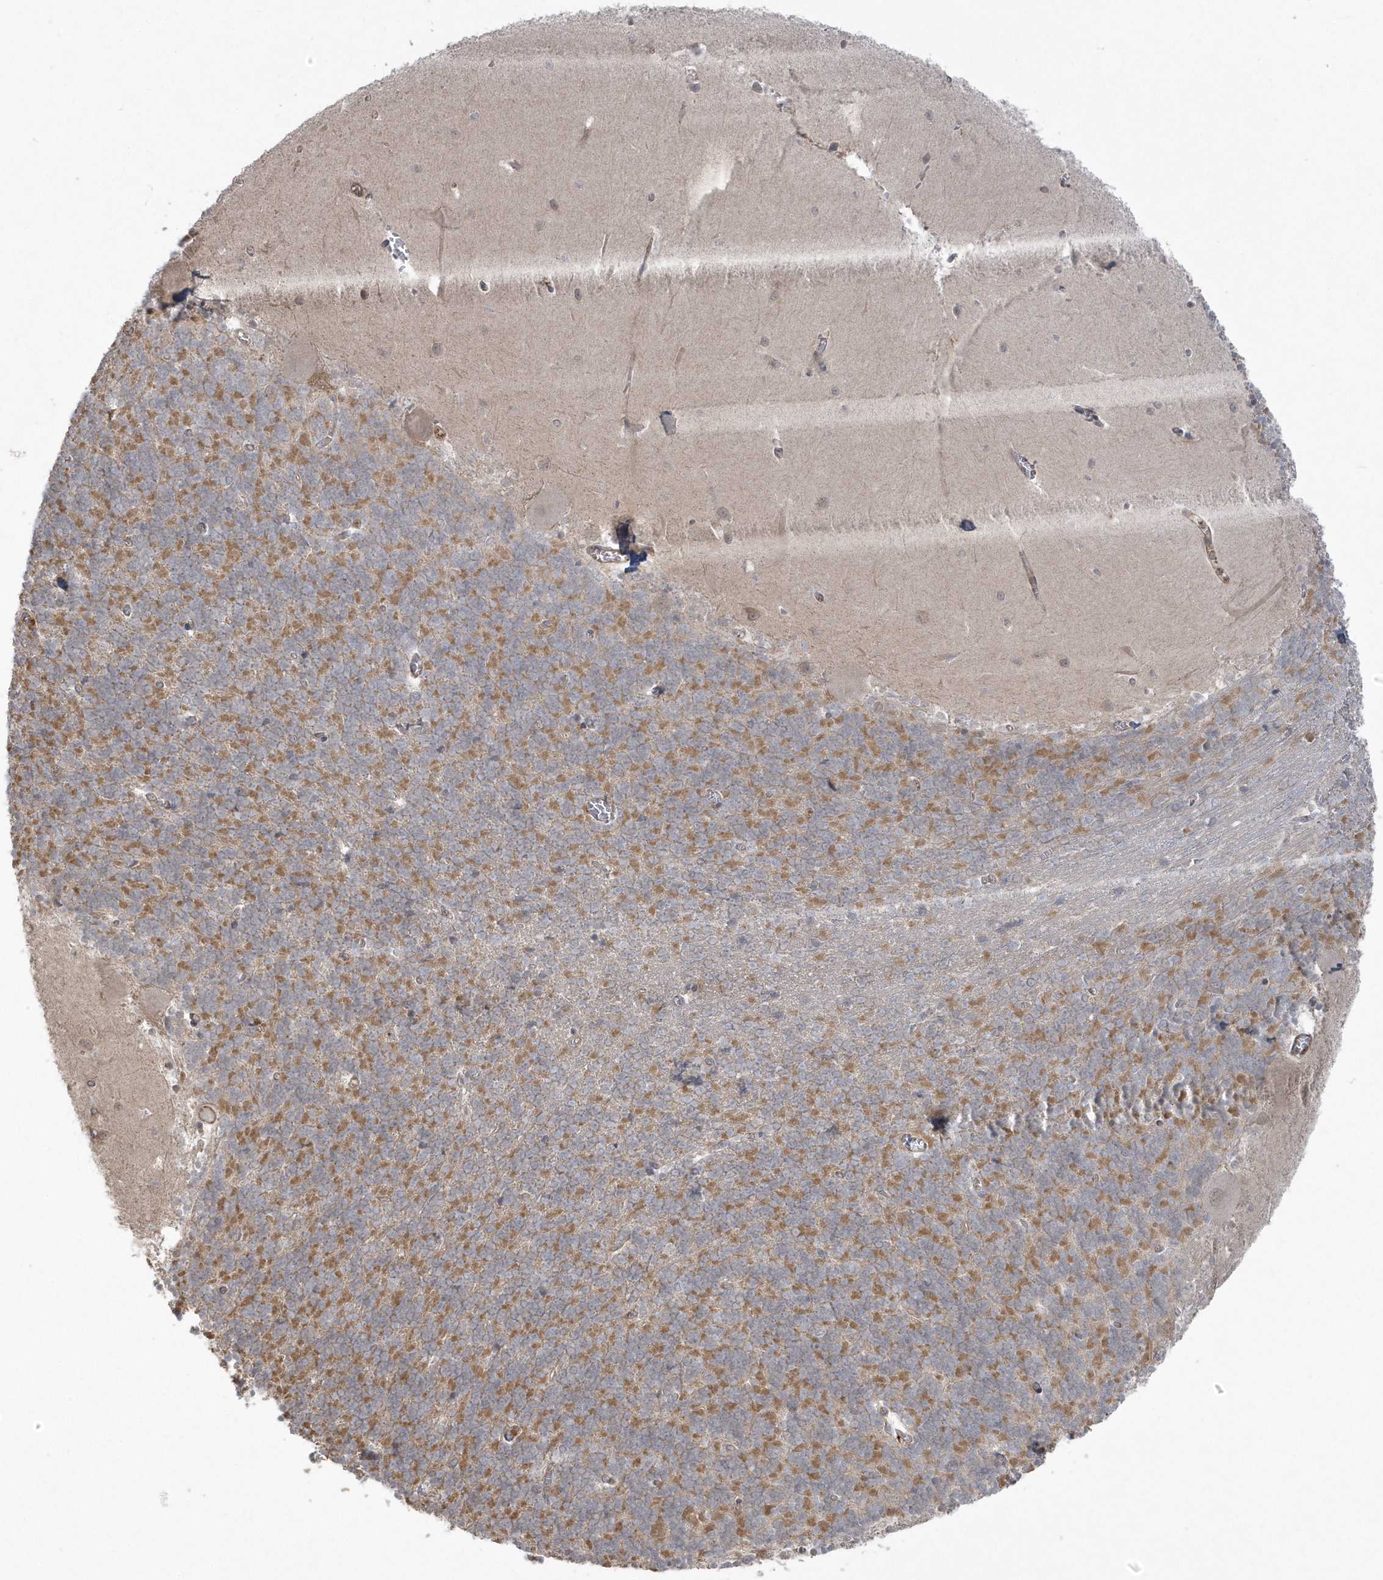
{"staining": {"intensity": "moderate", "quantity": "25%-75%", "location": "cytoplasmic/membranous"}, "tissue": "cerebellum", "cell_type": "Cells in granular layer", "image_type": "normal", "snomed": [{"axis": "morphology", "description": "Normal tissue, NOS"}, {"axis": "topography", "description": "Cerebellum"}], "caption": "Cerebellum stained for a protein displays moderate cytoplasmic/membranous positivity in cells in granular layer.", "gene": "ARMC8", "patient": {"sex": "male", "age": 37}}